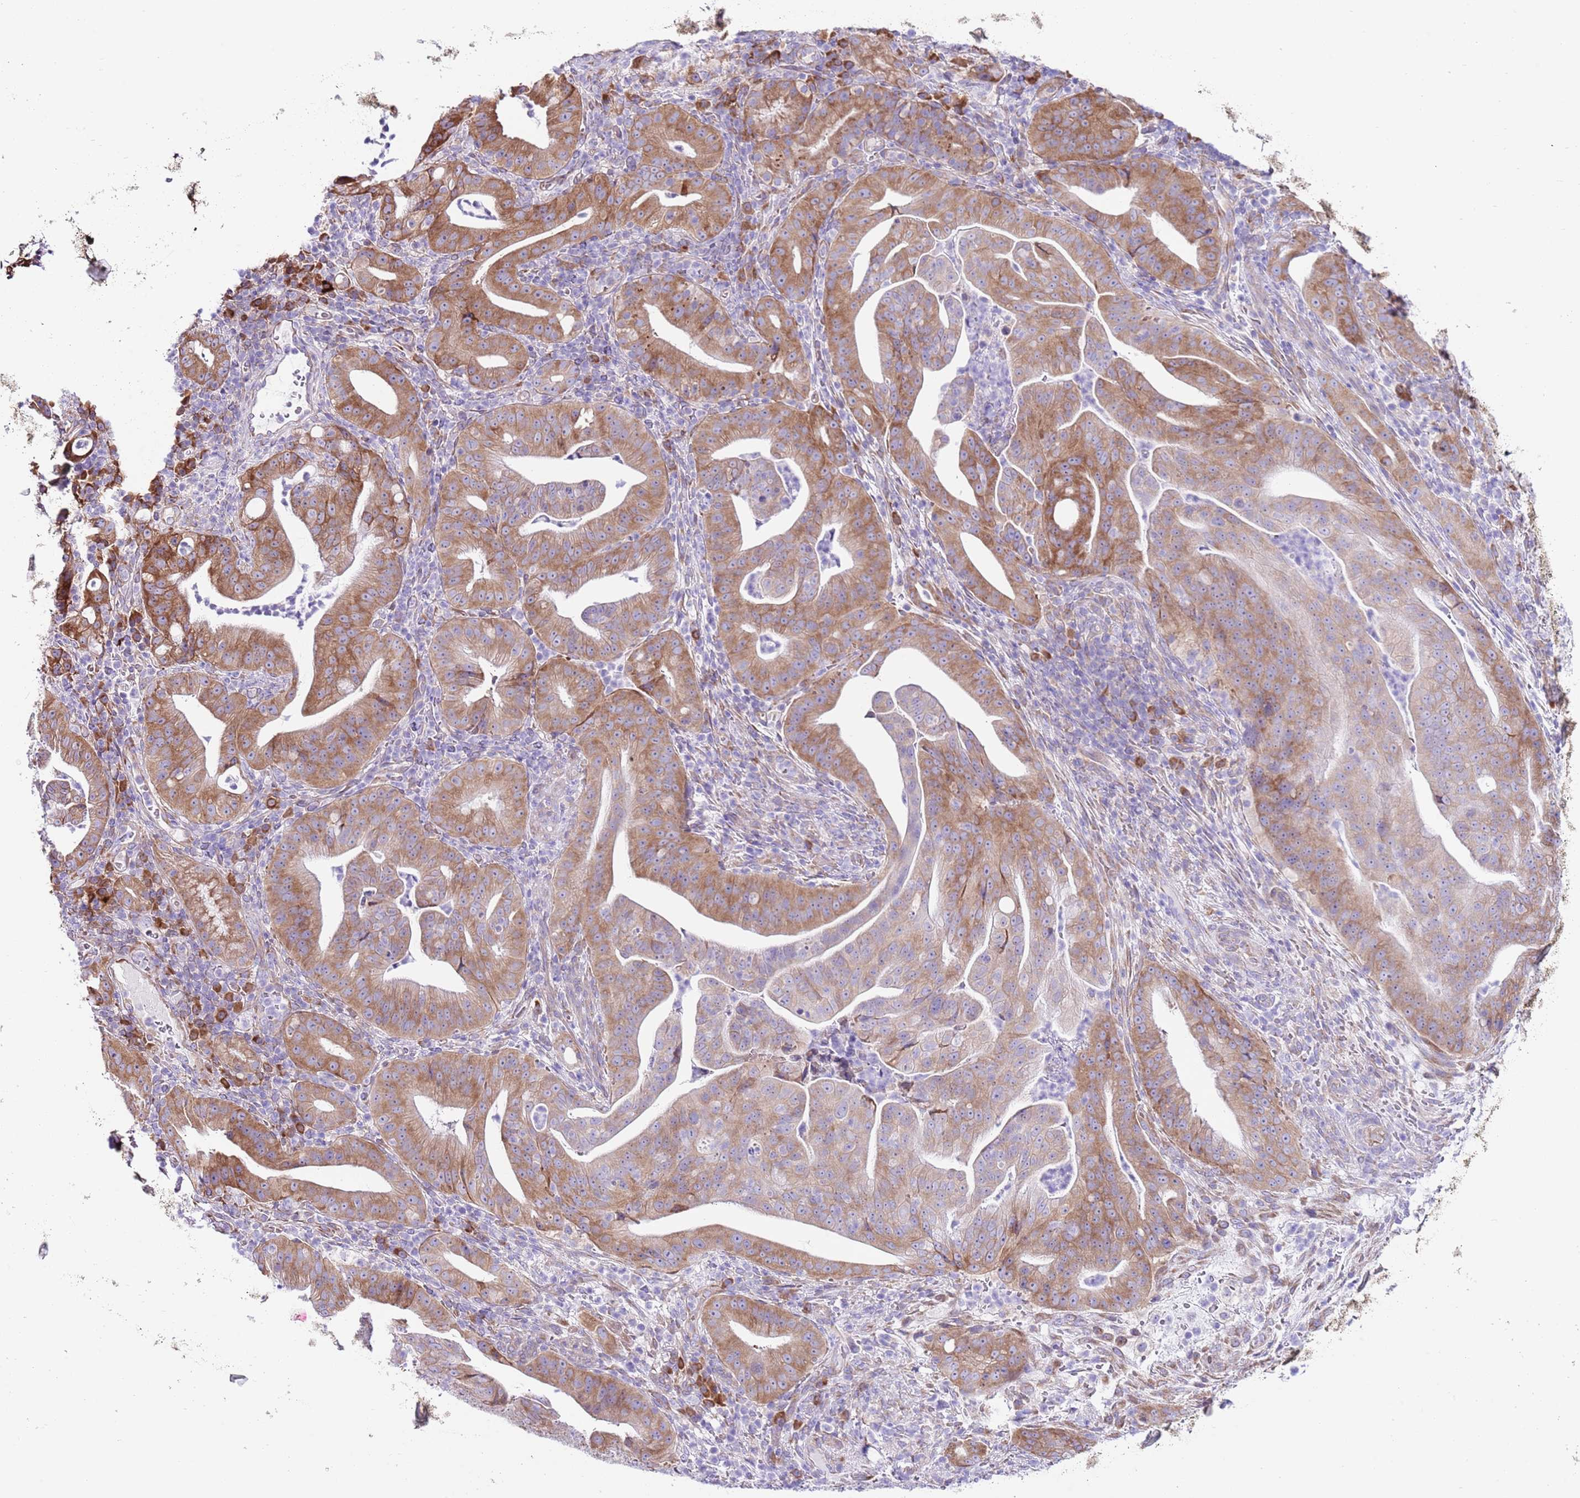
{"staining": {"intensity": "moderate", "quantity": ">75%", "location": "cytoplasmic/membranous"}, "tissue": "pancreatic cancer", "cell_type": "Tumor cells", "image_type": "cancer", "snomed": [{"axis": "morphology", "description": "Adenocarcinoma, NOS"}, {"axis": "topography", "description": "Pancreas"}], "caption": "Pancreatic cancer stained with a brown dye exhibits moderate cytoplasmic/membranous positive expression in approximately >75% of tumor cells.", "gene": "RPS10", "patient": {"sex": "male", "age": 71}}